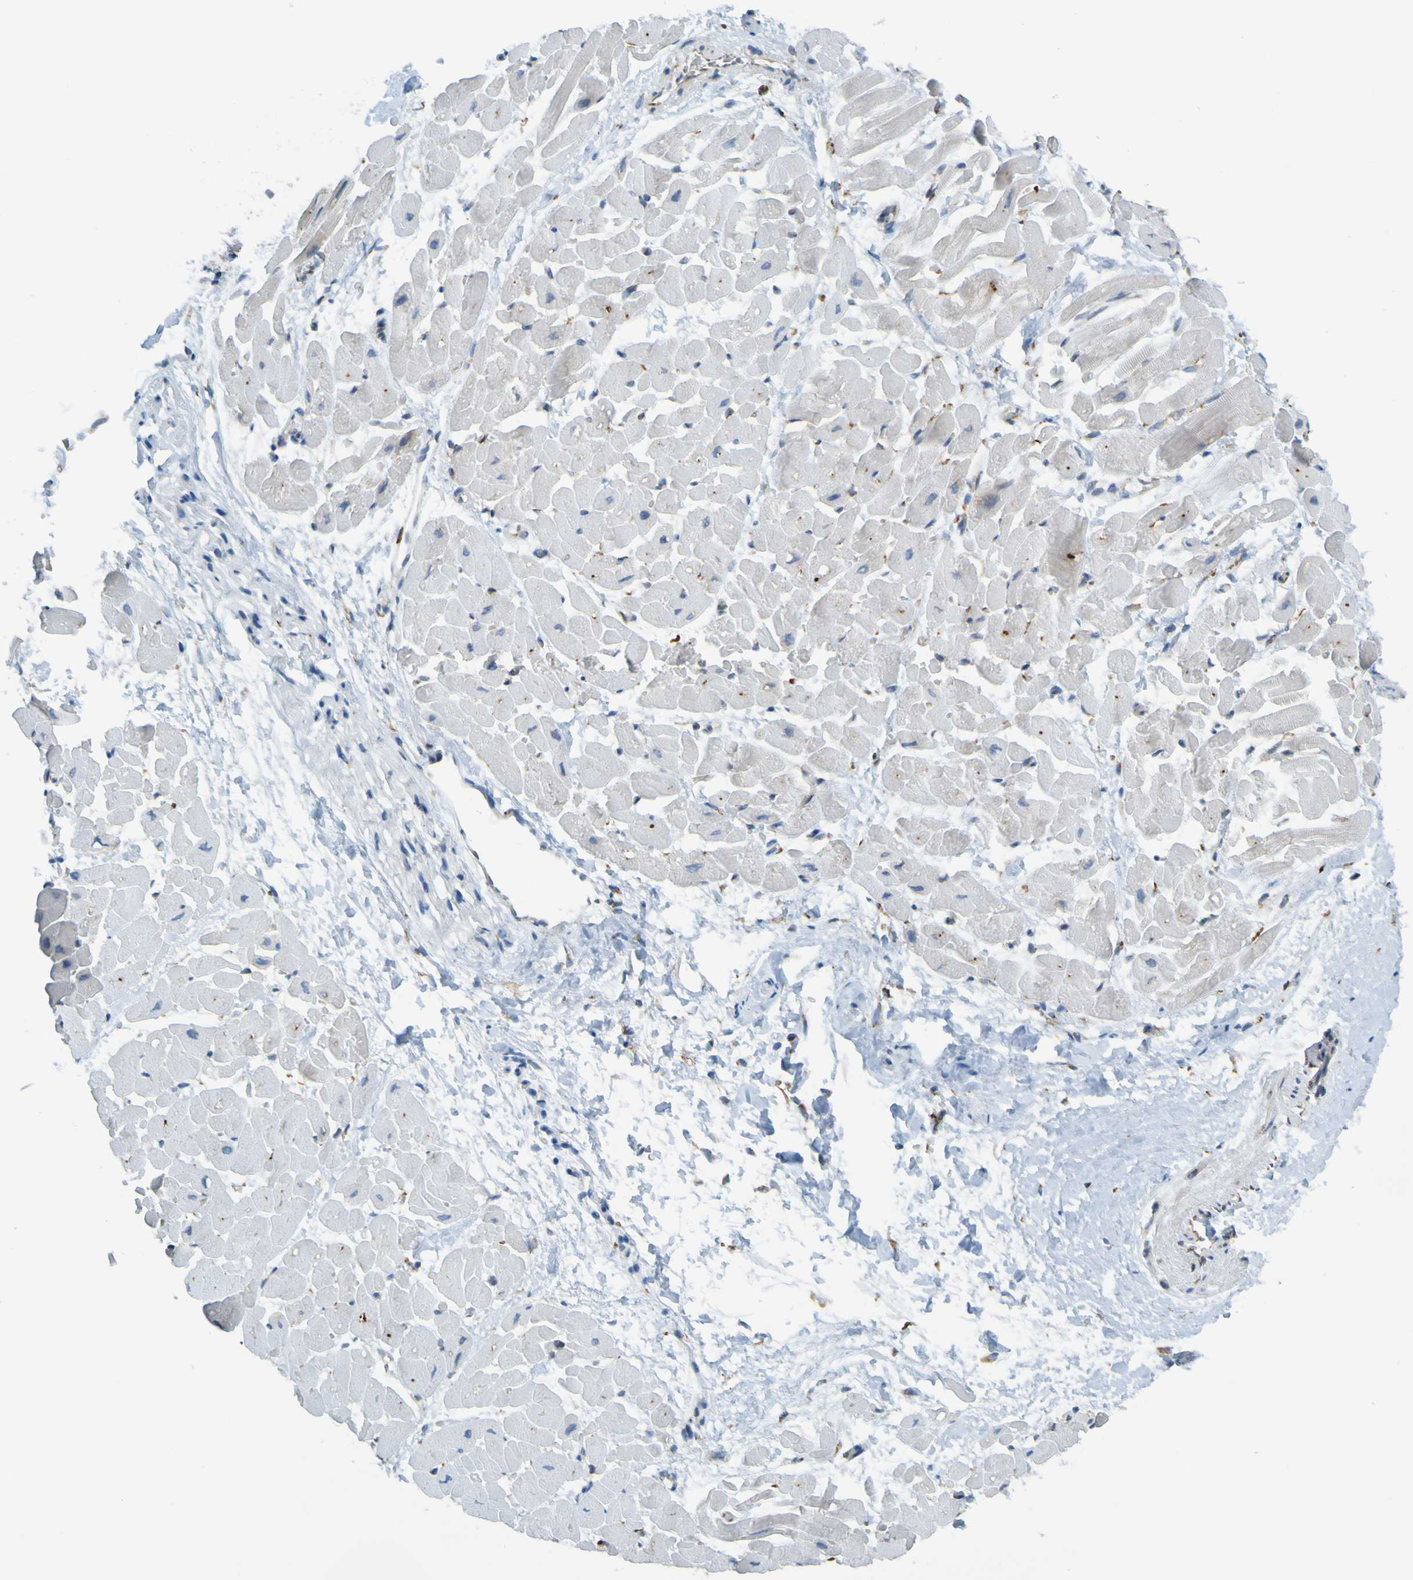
{"staining": {"intensity": "negative", "quantity": "none", "location": "none"}, "tissue": "heart muscle", "cell_type": "Cardiomyocytes", "image_type": "normal", "snomed": [{"axis": "morphology", "description": "Normal tissue, NOS"}, {"axis": "topography", "description": "Heart"}], "caption": "Photomicrograph shows no protein expression in cardiomyocytes of normal heart muscle.", "gene": "SSR1", "patient": {"sex": "male", "age": 45}}